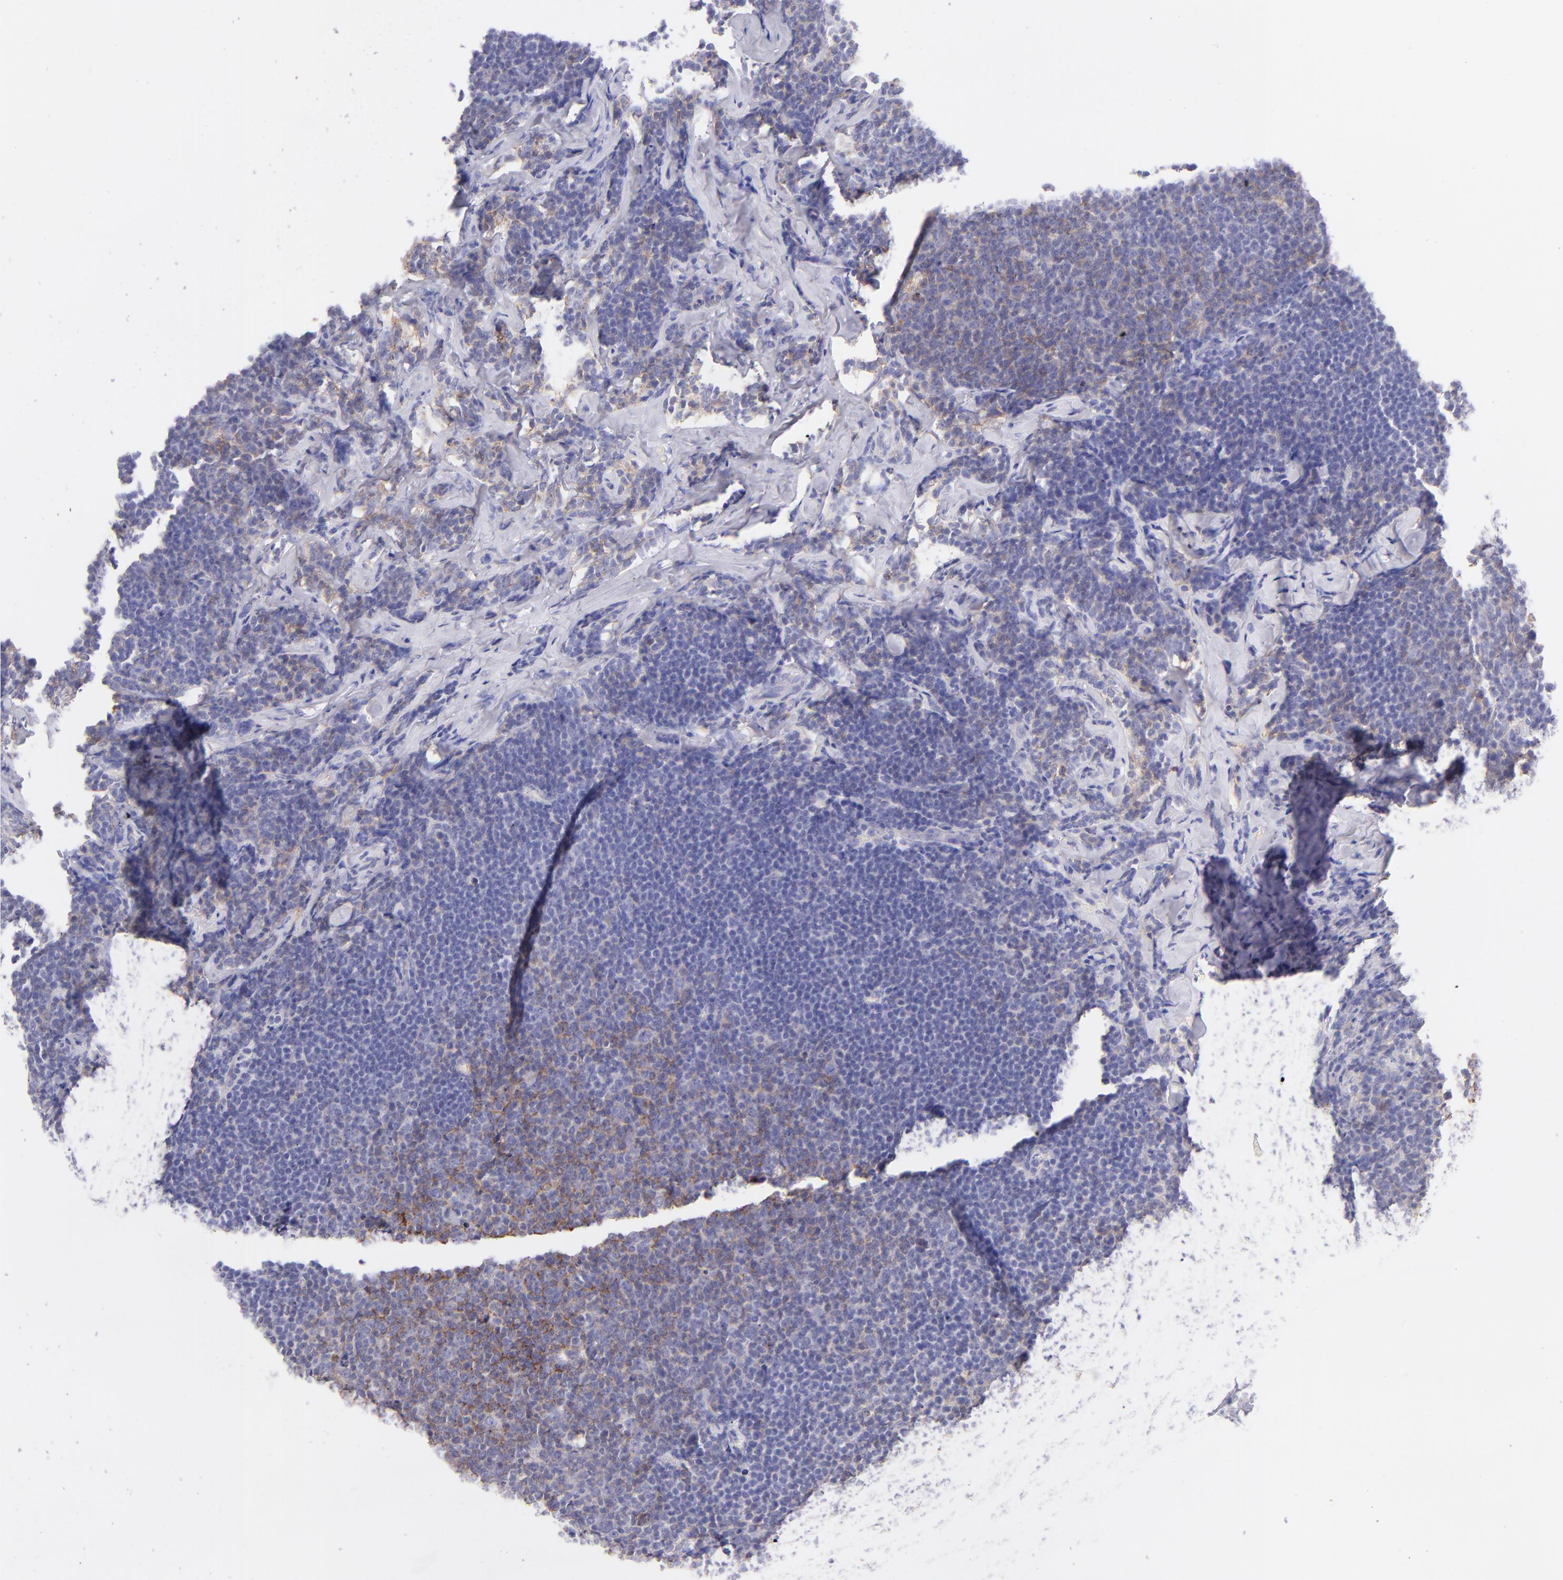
{"staining": {"intensity": "weak", "quantity": "25%-75%", "location": "cytoplasmic/membranous"}, "tissue": "lymphoma", "cell_type": "Tumor cells", "image_type": "cancer", "snomed": [{"axis": "morphology", "description": "Malignant lymphoma, non-Hodgkin's type, Low grade"}, {"axis": "topography", "description": "Lymph node"}], "caption": "Protein staining of low-grade malignant lymphoma, non-Hodgkin's type tissue demonstrates weak cytoplasmic/membranous staining in approximately 25%-75% of tumor cells.", "gene": "CD81", "patient": {"sex": "male", "age": 74}}